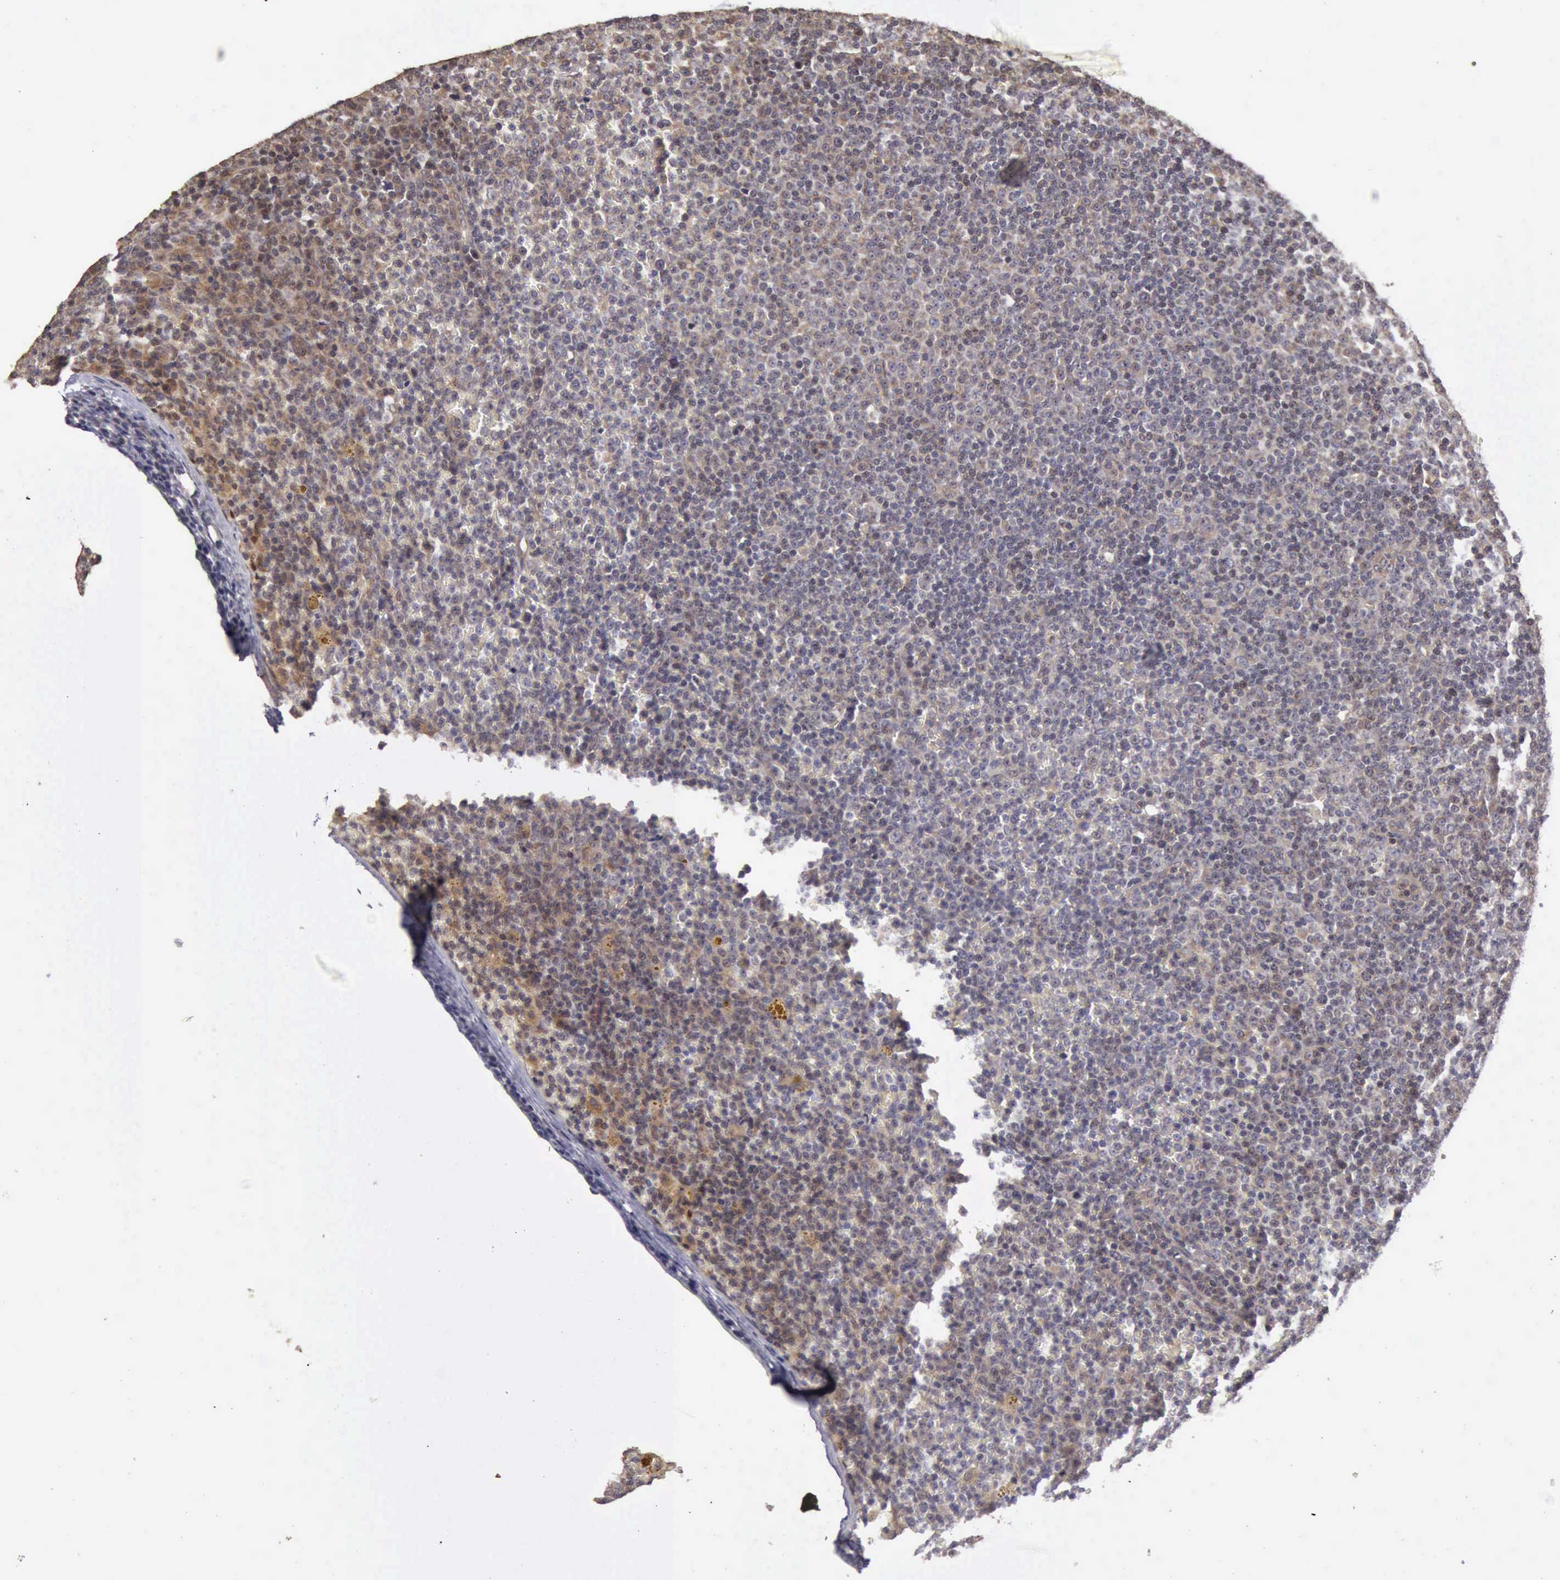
{"staining": {"intensity": "negative", "quantity": "none", "location": "none"}, "tissue": "lymphoma", "cell_type": "Tumor cells", "image_type": "cancer", "snomed": [{"axis": "morphology", "description": "Malignant lymphoma, non-Hodgkin's type, Low grade"}, {"axis": "topography", "description": "Lymph node"}], "caption": "This photomicrograph is of lymphoma stained with immunohistochemistry to label a protein in brown with the nuclei are counter-stained blue. There is no positivity in tumor cells.", "gene": "BMX", "patient": {"sex": "male", "age": 50}}